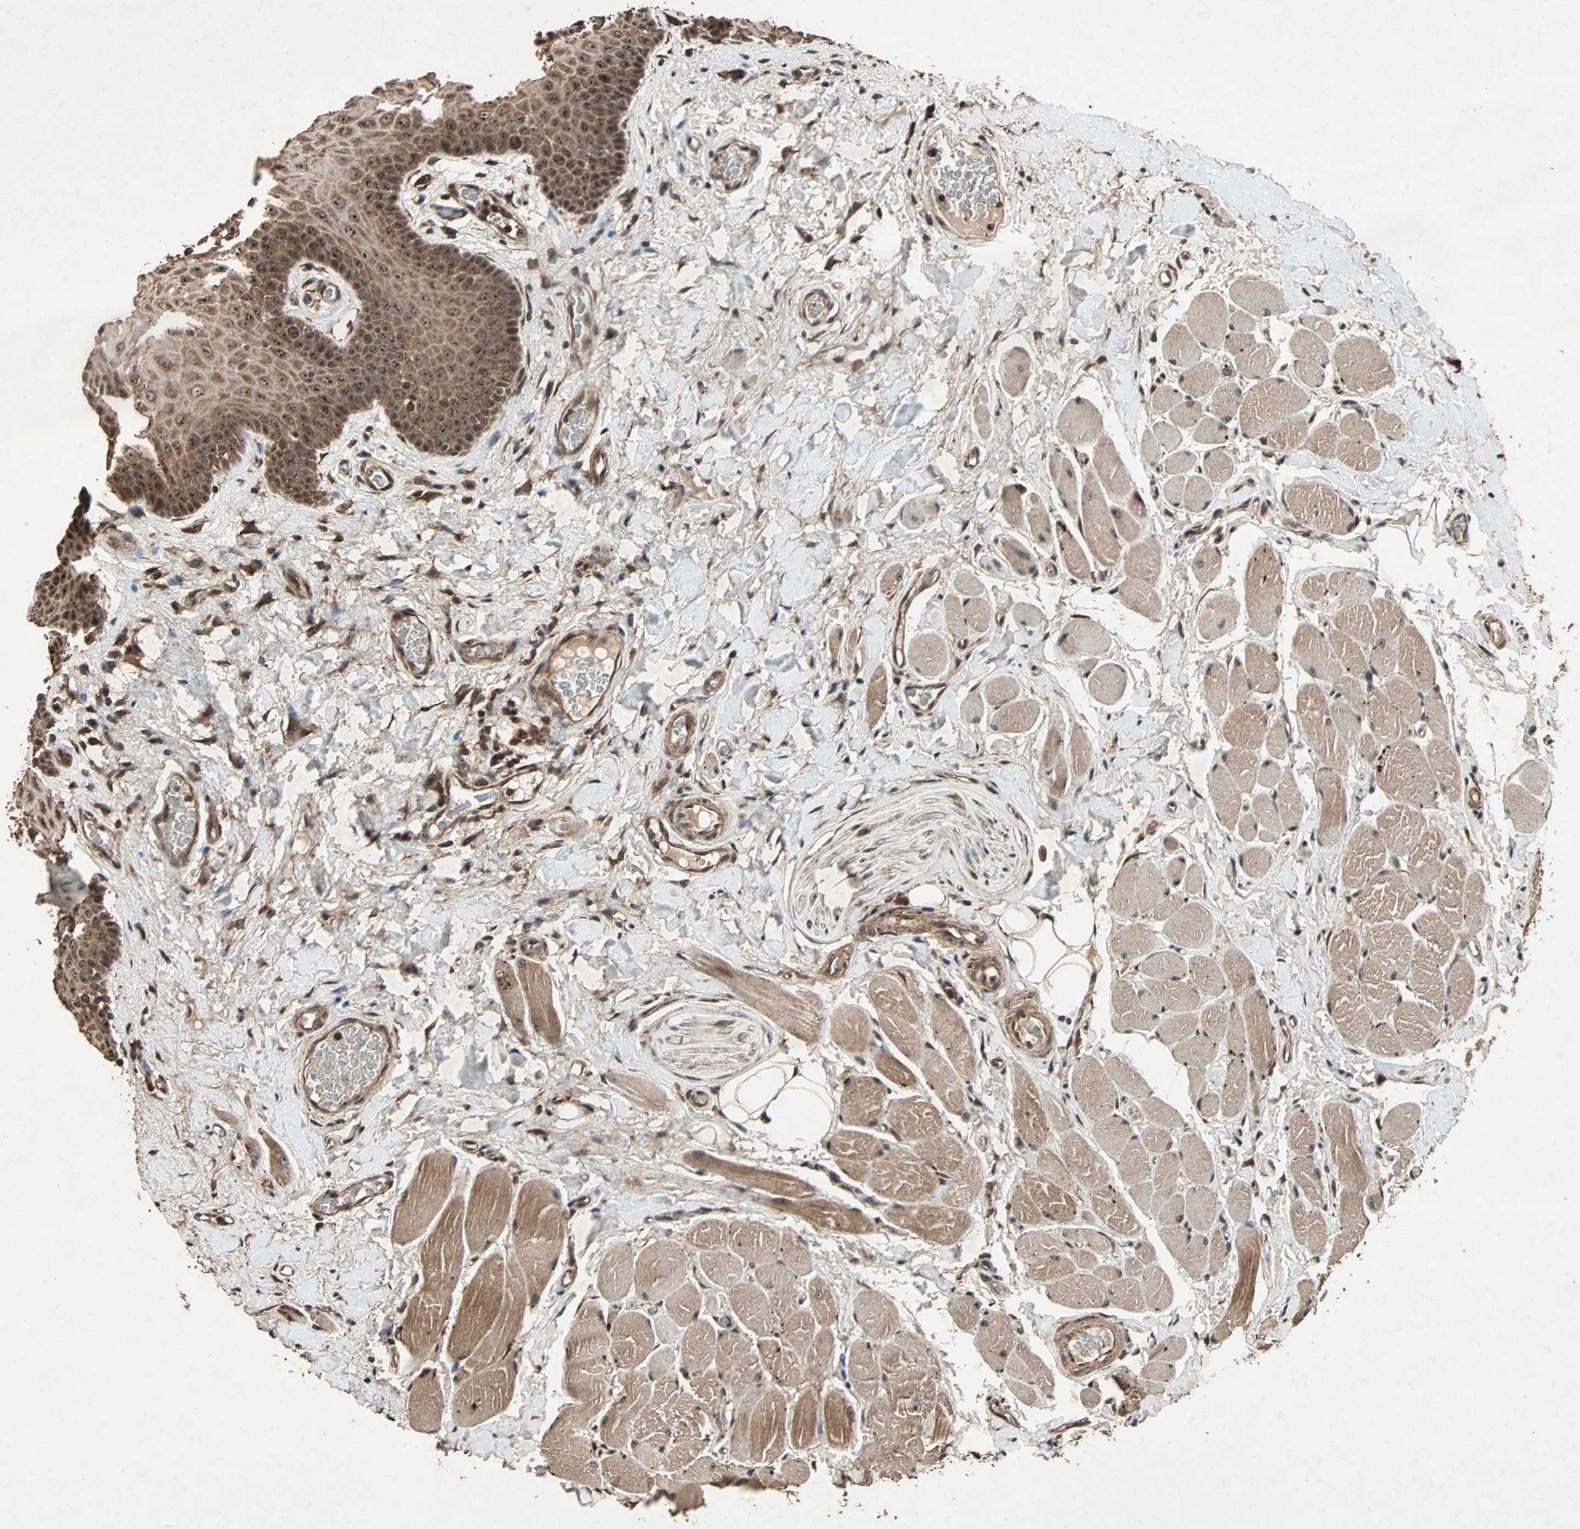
{"staining": {"intensity": "strong", "quantity": ">75%", "location": "cytoplasmic/membranous,nuclear"}, "tissue": "oral mucosa", "cell_type": "Squamous epithelial cells", "image_type": "normal", "snomed": [{"axis": "morphology", "description": "Normal tissue, NOS"}, {"axis": "topography", "description": "Oral tissue"}], "caption": "A brown stain shows strong cytoplasmic/membranous,nuclear expression of a protein in squamous epithelial cells of normal human oral mucosa.", "gene": "LAMTOR5", "patient": {"sex": "male", "age": 54}}